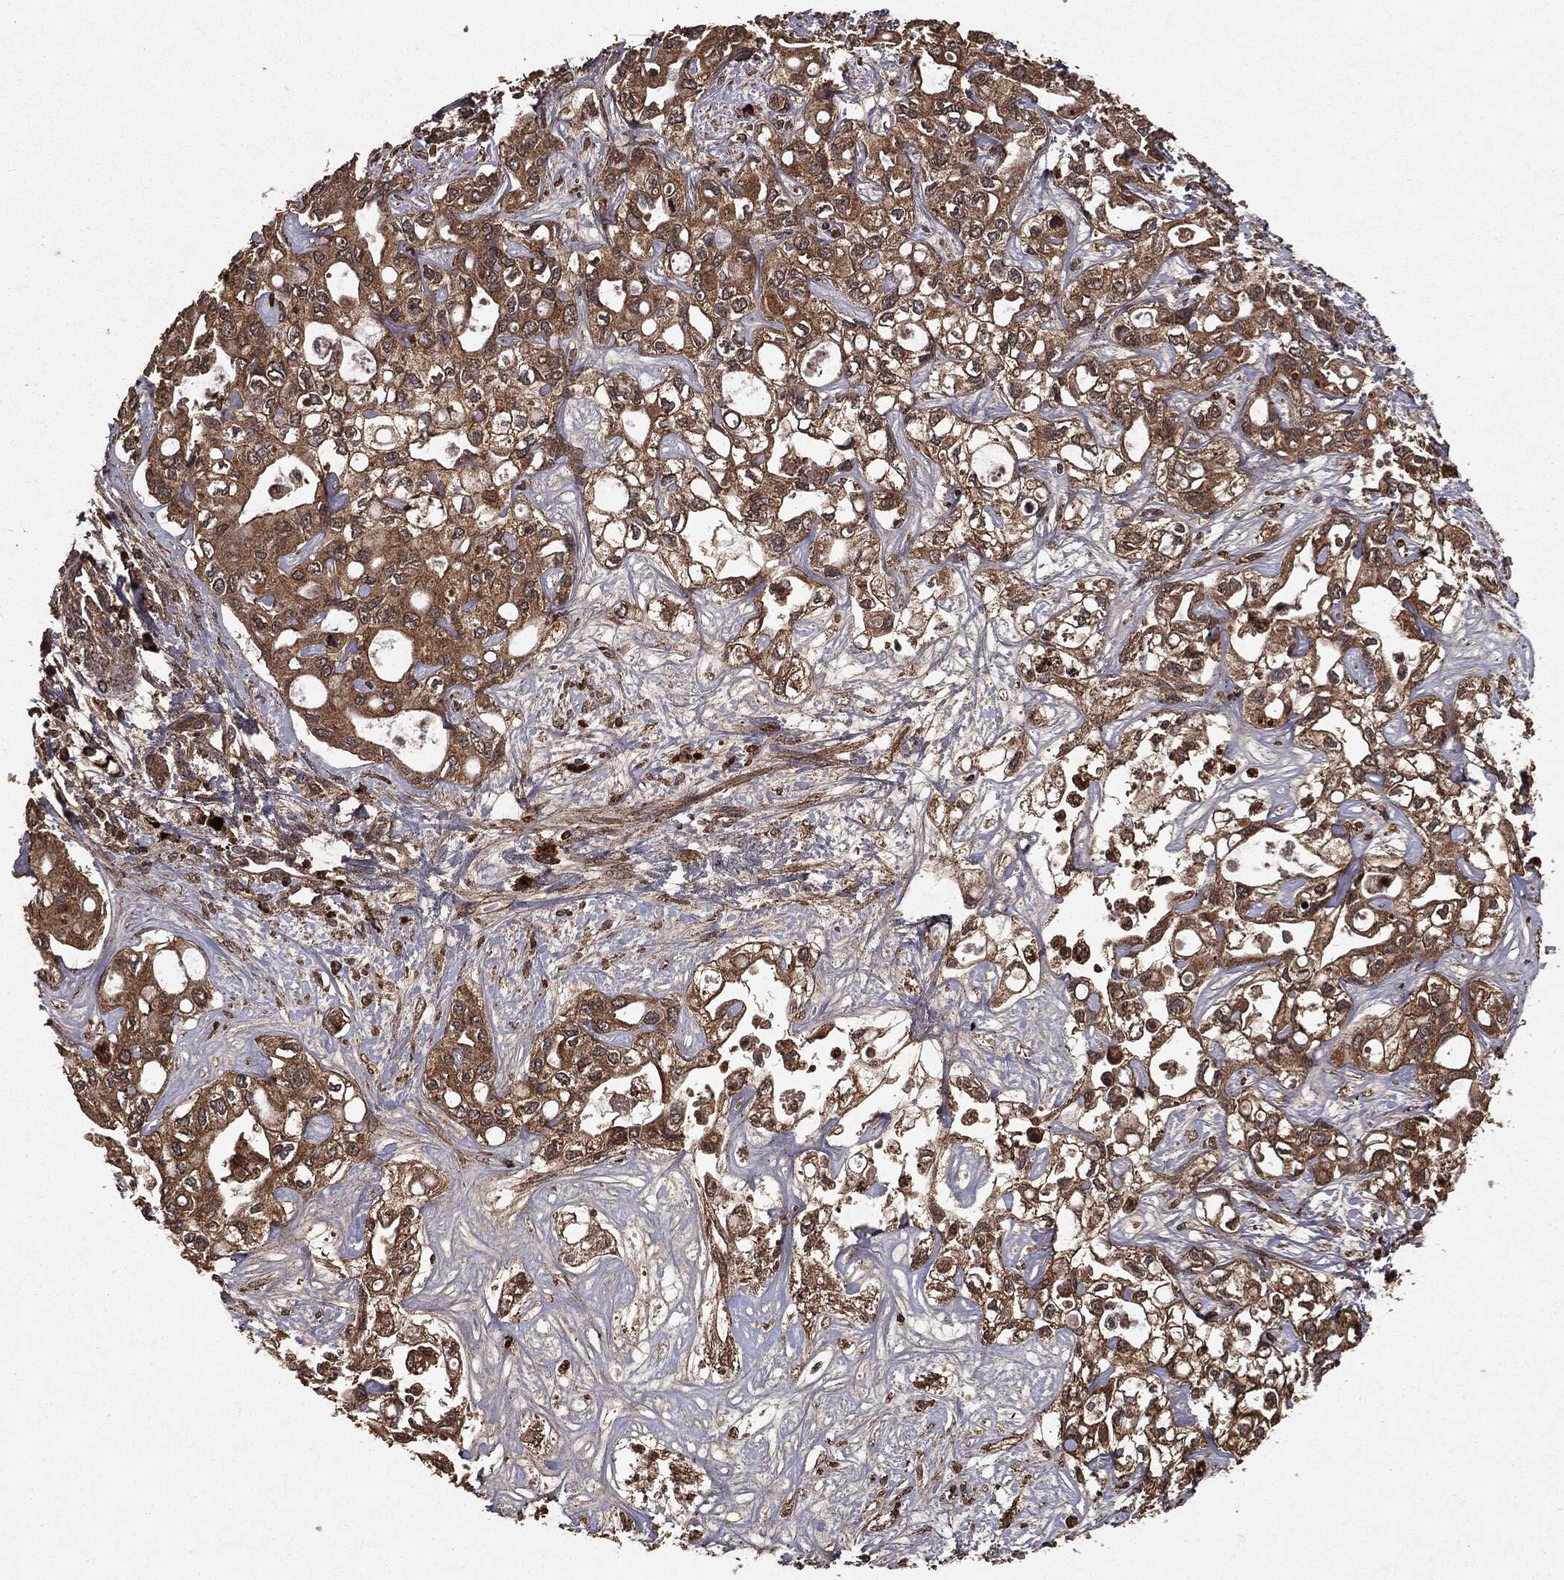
{"staining": {"intensity": "moderate", "quantity": ">75%", "location": "cytoplasmic/membranous"}, "tissue": "liver cancer", "cell_type": "Tumor cells", "image_type": "cancer", "snomed": [{"axis": "morphology", "description": "Cholangiocarcinoma"}, {"axis": "topography", "description": "Liver"}], "caption": "Liver cancer (cholangiocarcinoma) stained with a protein marker shows moderate staining in tumor cells.", "gene": "NME1", "patient": {"sex": "female", "age": 64}}